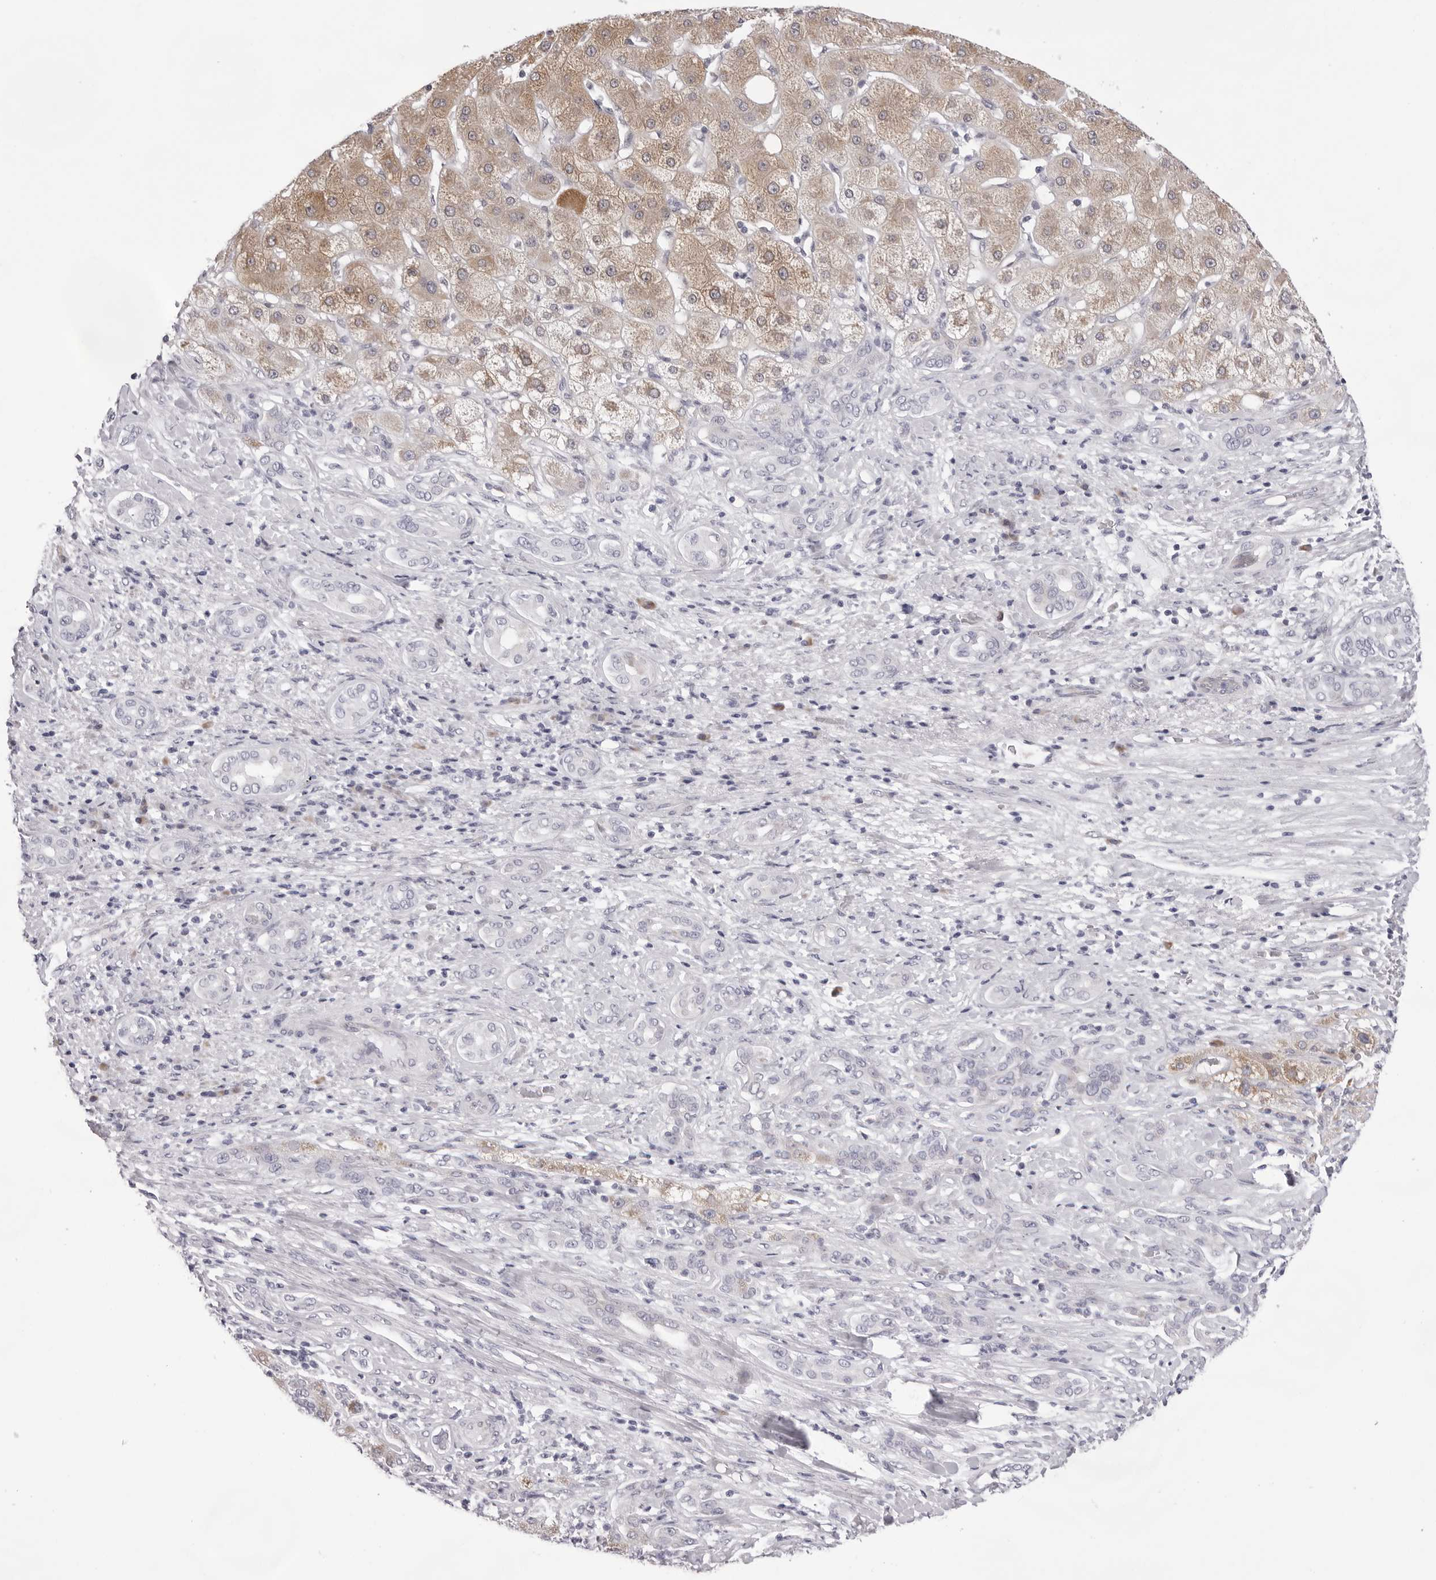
{"staining": {"intensity": "moderate", "quantity": ">75%", "location": "cytoplasmic/membranous"}, "tissue": "liver cancer", "cell_type": "Tumor cells", "image_type": "cancer", "snomed": [{"axis": "morphology", "description": "Carcinoma, Hepatocellular, NOS"}, {"axis": "topography", "description": "Liver"}], "caption": "DAB immunohistochemical staining of hepatocellular carcinoma (liver) exhibits moderate cytoplasmic/membranous protein positivity in about >75% of tumor cells. The staining is performed using DAB (3,3'-diaminobenzidine) brown chromogen to label protein expression. The nuclei are counter-stained blue using hematoxylin.", "gene": "SMIM2", "patient": {"sex": "male", "age": 65}}